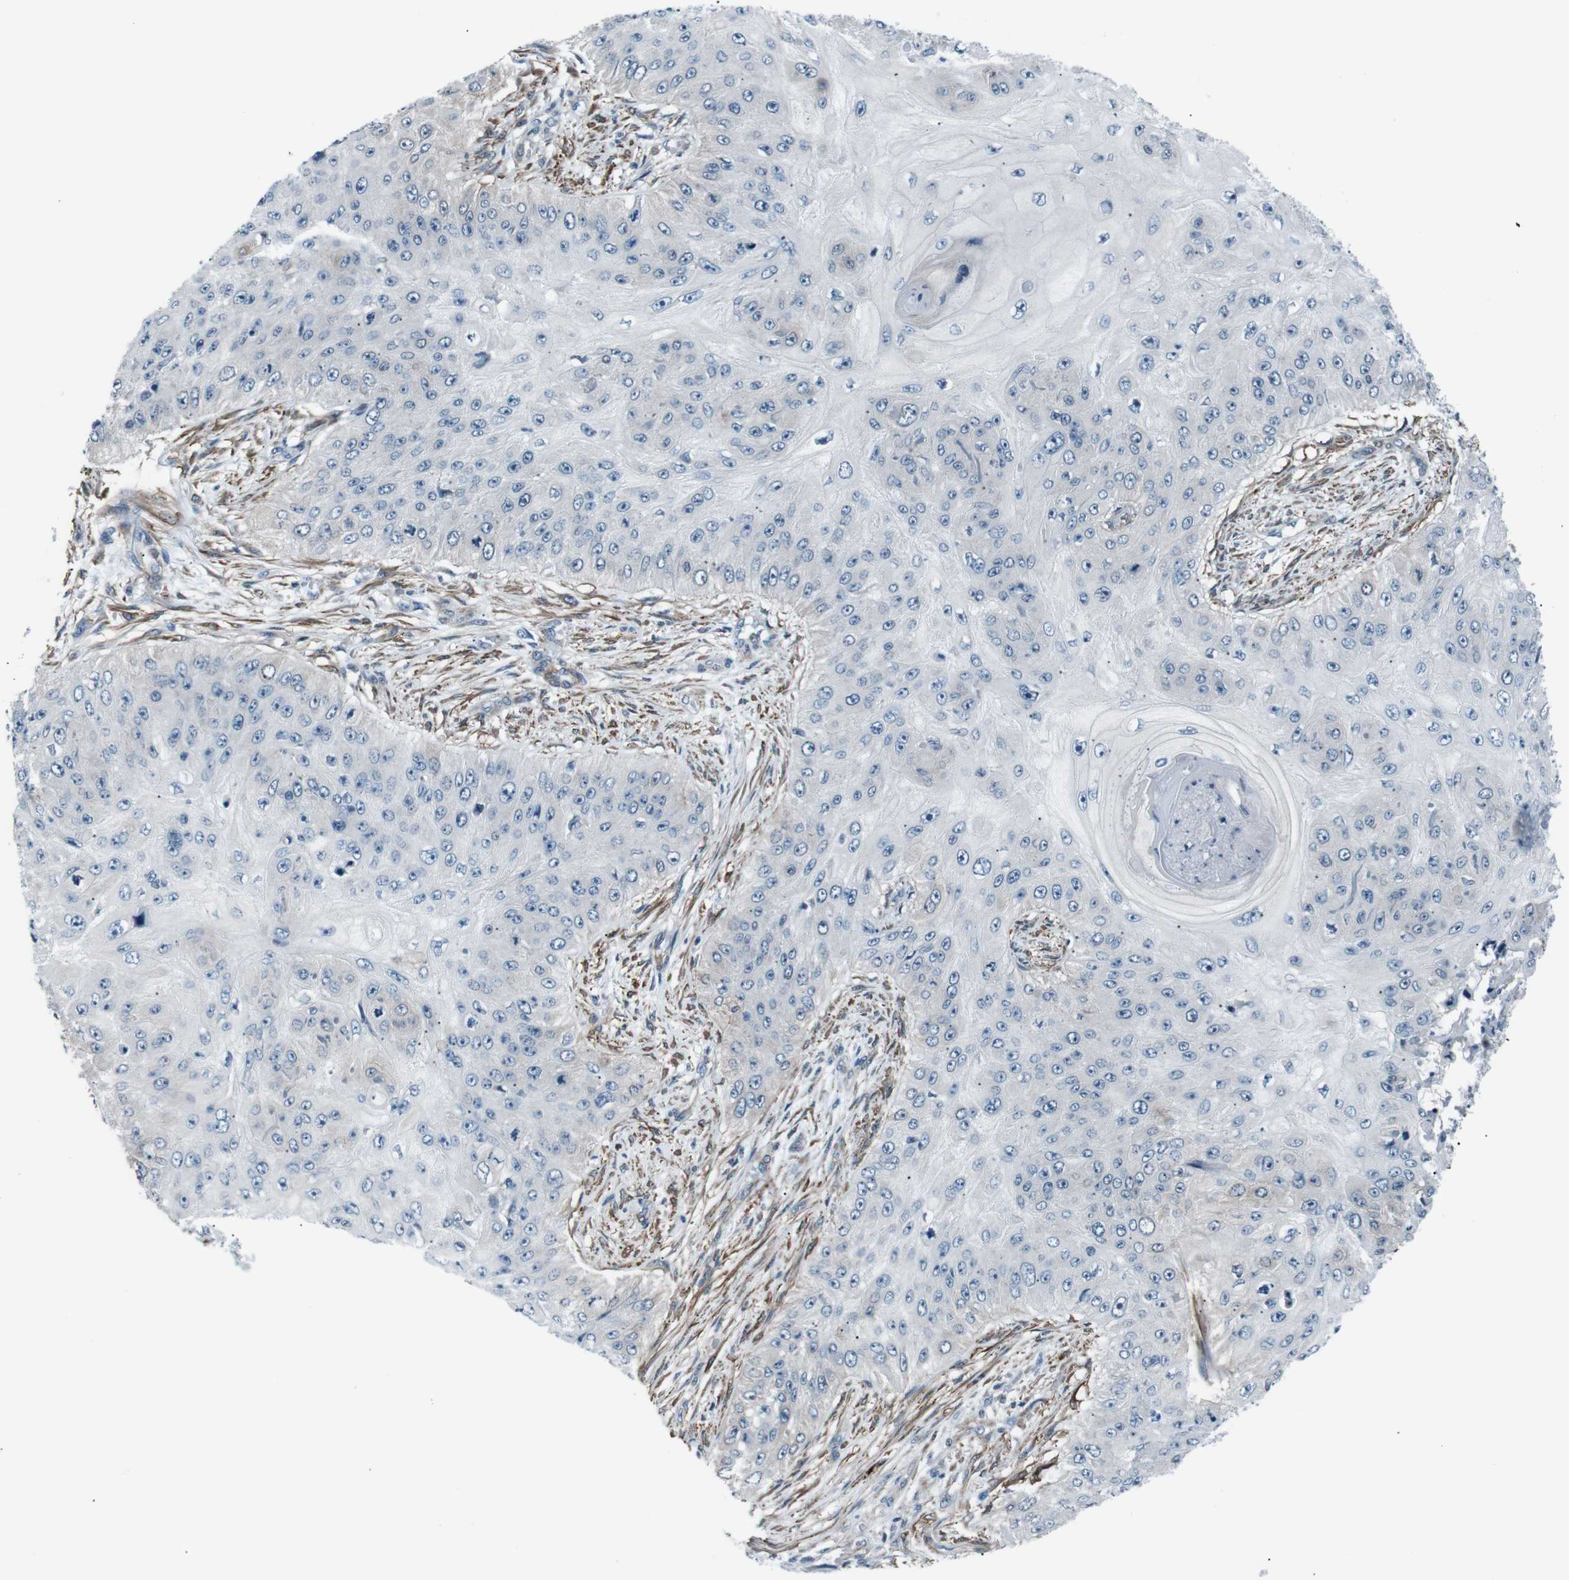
{"staining": {"intensity": "negative", "quantity": "none", "location": "none"}, "tissue": "skin cancer", "cell_type": "Tumor cells", "image_type": "cancer", "snomed": [{"axis": "morphology", "description": "Squamous cell carcinoma, NOS"}, {"axis": "topography", "description": "Skin"}], "caption": "Tumor cells show no significant protein expression in squamous cell carcinoma (skin).", "gene": "PDLIM5", "patient": {"sex": "female", "age": 80}}